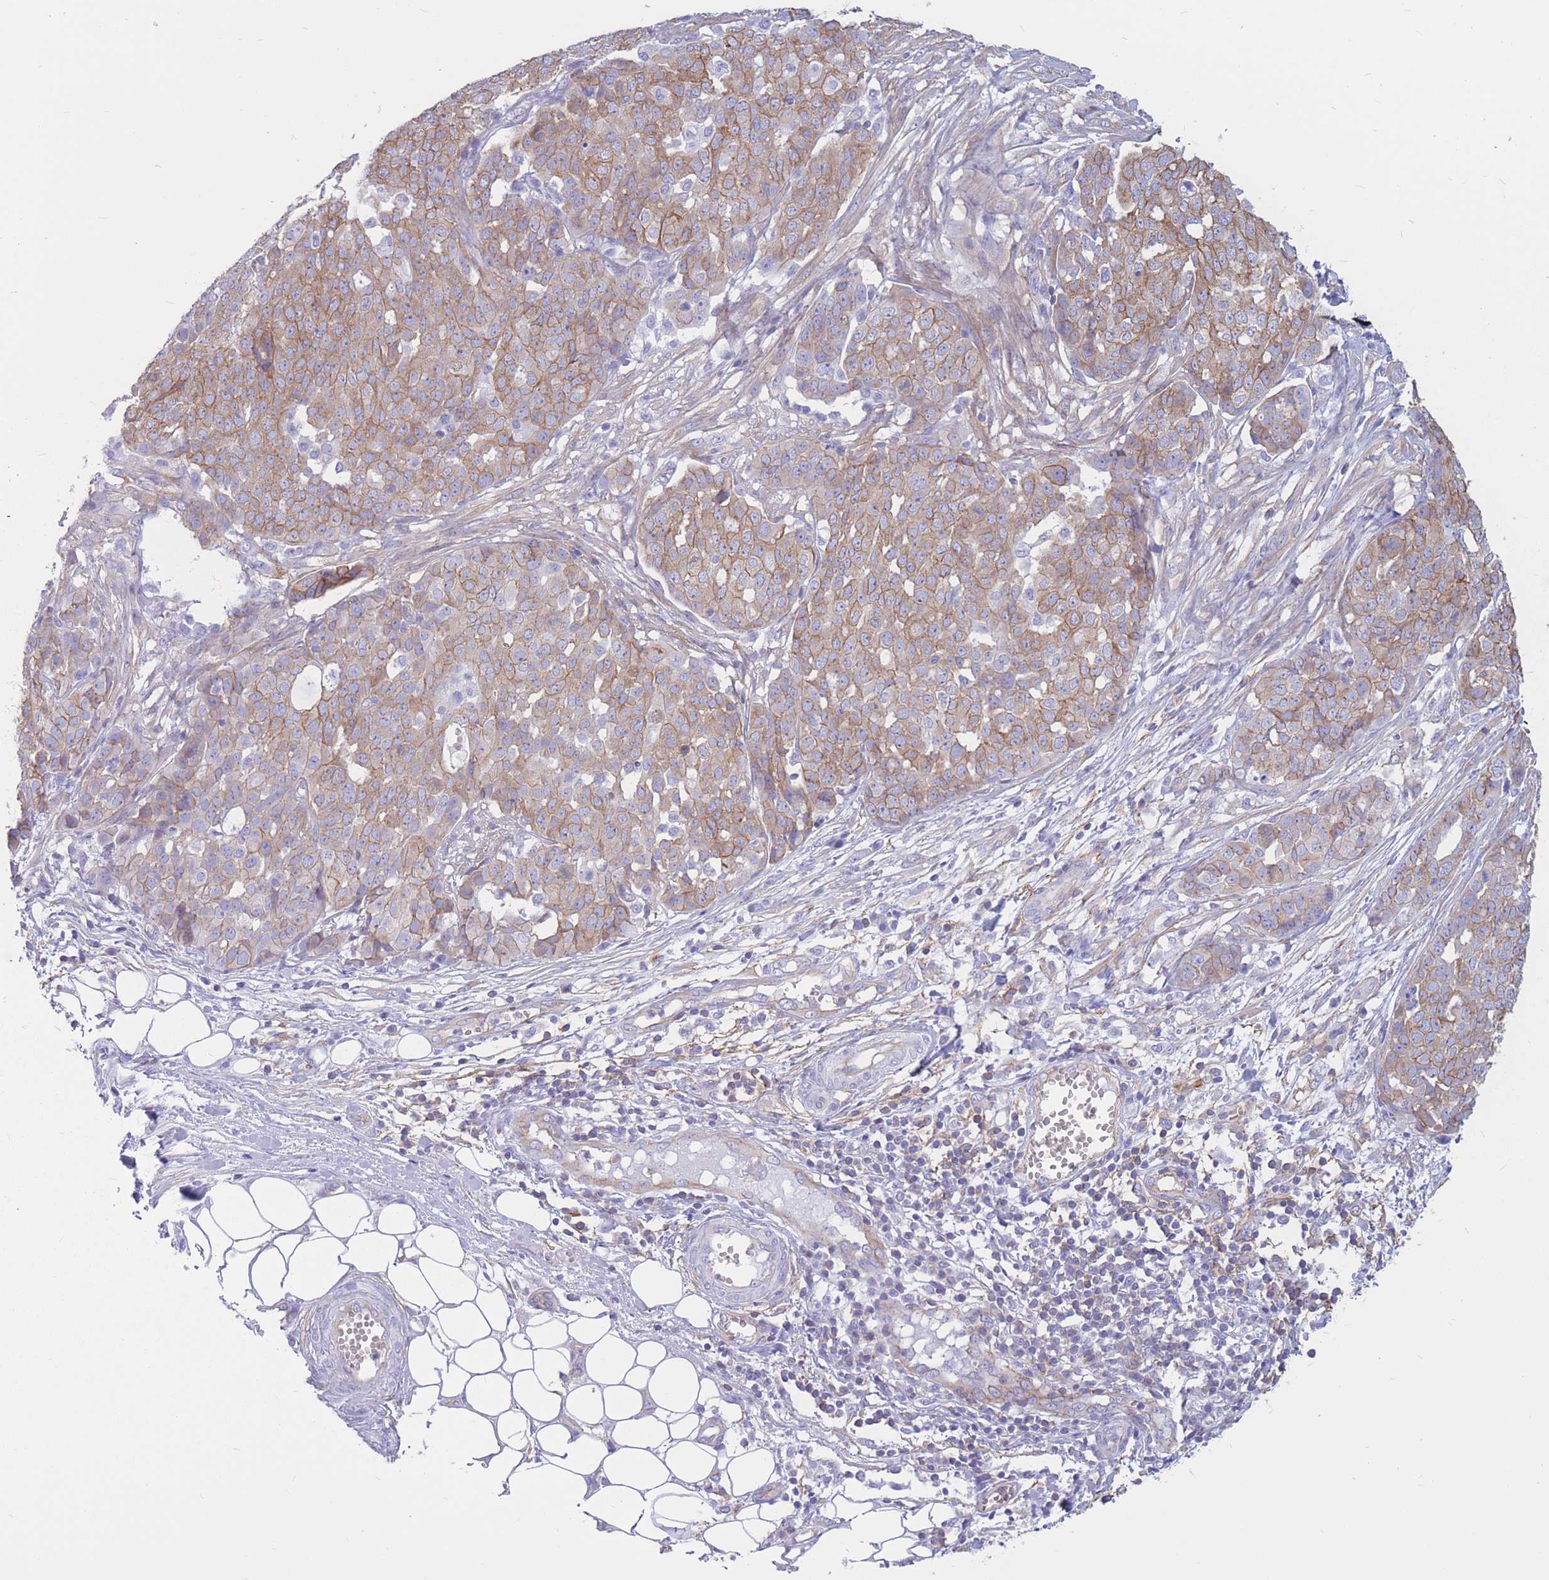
{"staining": {"intensity": "moderate", "quantity": ">75%", "location": "cytoplasmic/membranous"}, "tissue": "ovarian cancer", "cell_type": "Tumor cells", "image_type": "cancer", "snomed": [{"axis": "morphology", "description": "Cystadenocarcinoma, serous, NOS"}, {"axis": "topography", "description": "Soft tissue"}, {"axis": "topography", "description": "Ovary"}], "caption": "A micrograph showing moderate cytoplasmic/membranous expression in about >75% of tumor cells in ovarian serous cystadenocarcinoma, as visualized by brown immunohistochemical staining.", "gene": "ADD2", "patient": {"sex": "female", "age": 57}}